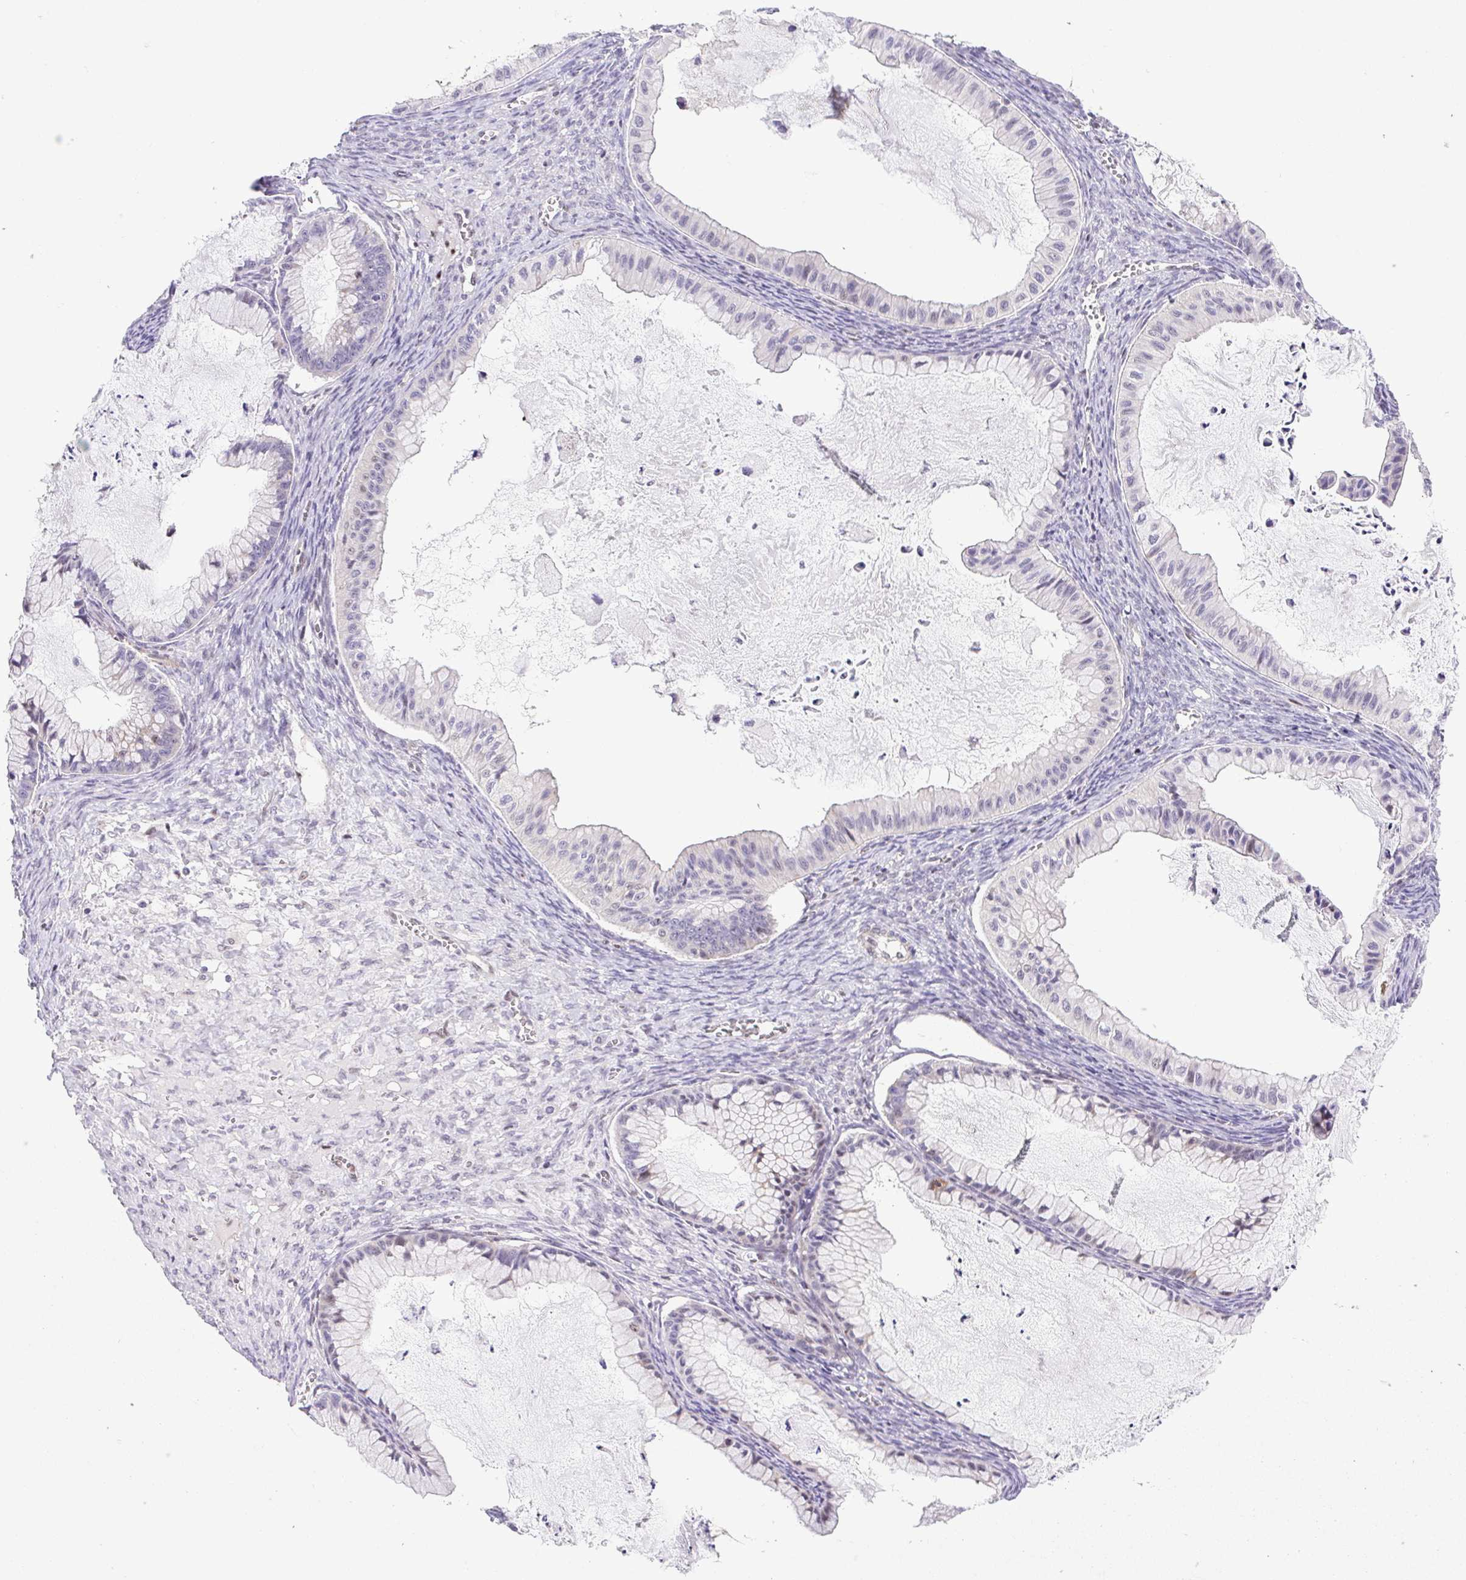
{"staining": {"intensity": "weak", "quantity": "<25%", "location": "nuclear"}, "tissue": "ovarian cancer", "cell_type": "Tumor cells", "image_type": "cancer", "snomed": [{"axis": "morphology", "description": "Cystadenocarcinoma, mucinous, NOS"}, {"axis": "topography", "description": "Ovary"}], "caption": "The IHC histopathology image has no significant staining in tumor cells of ovarian cancer (mucinous cystadenocarcinoma) tissue.", "gene": "ERG", "patient": {"sex": "female", "age": 72}}